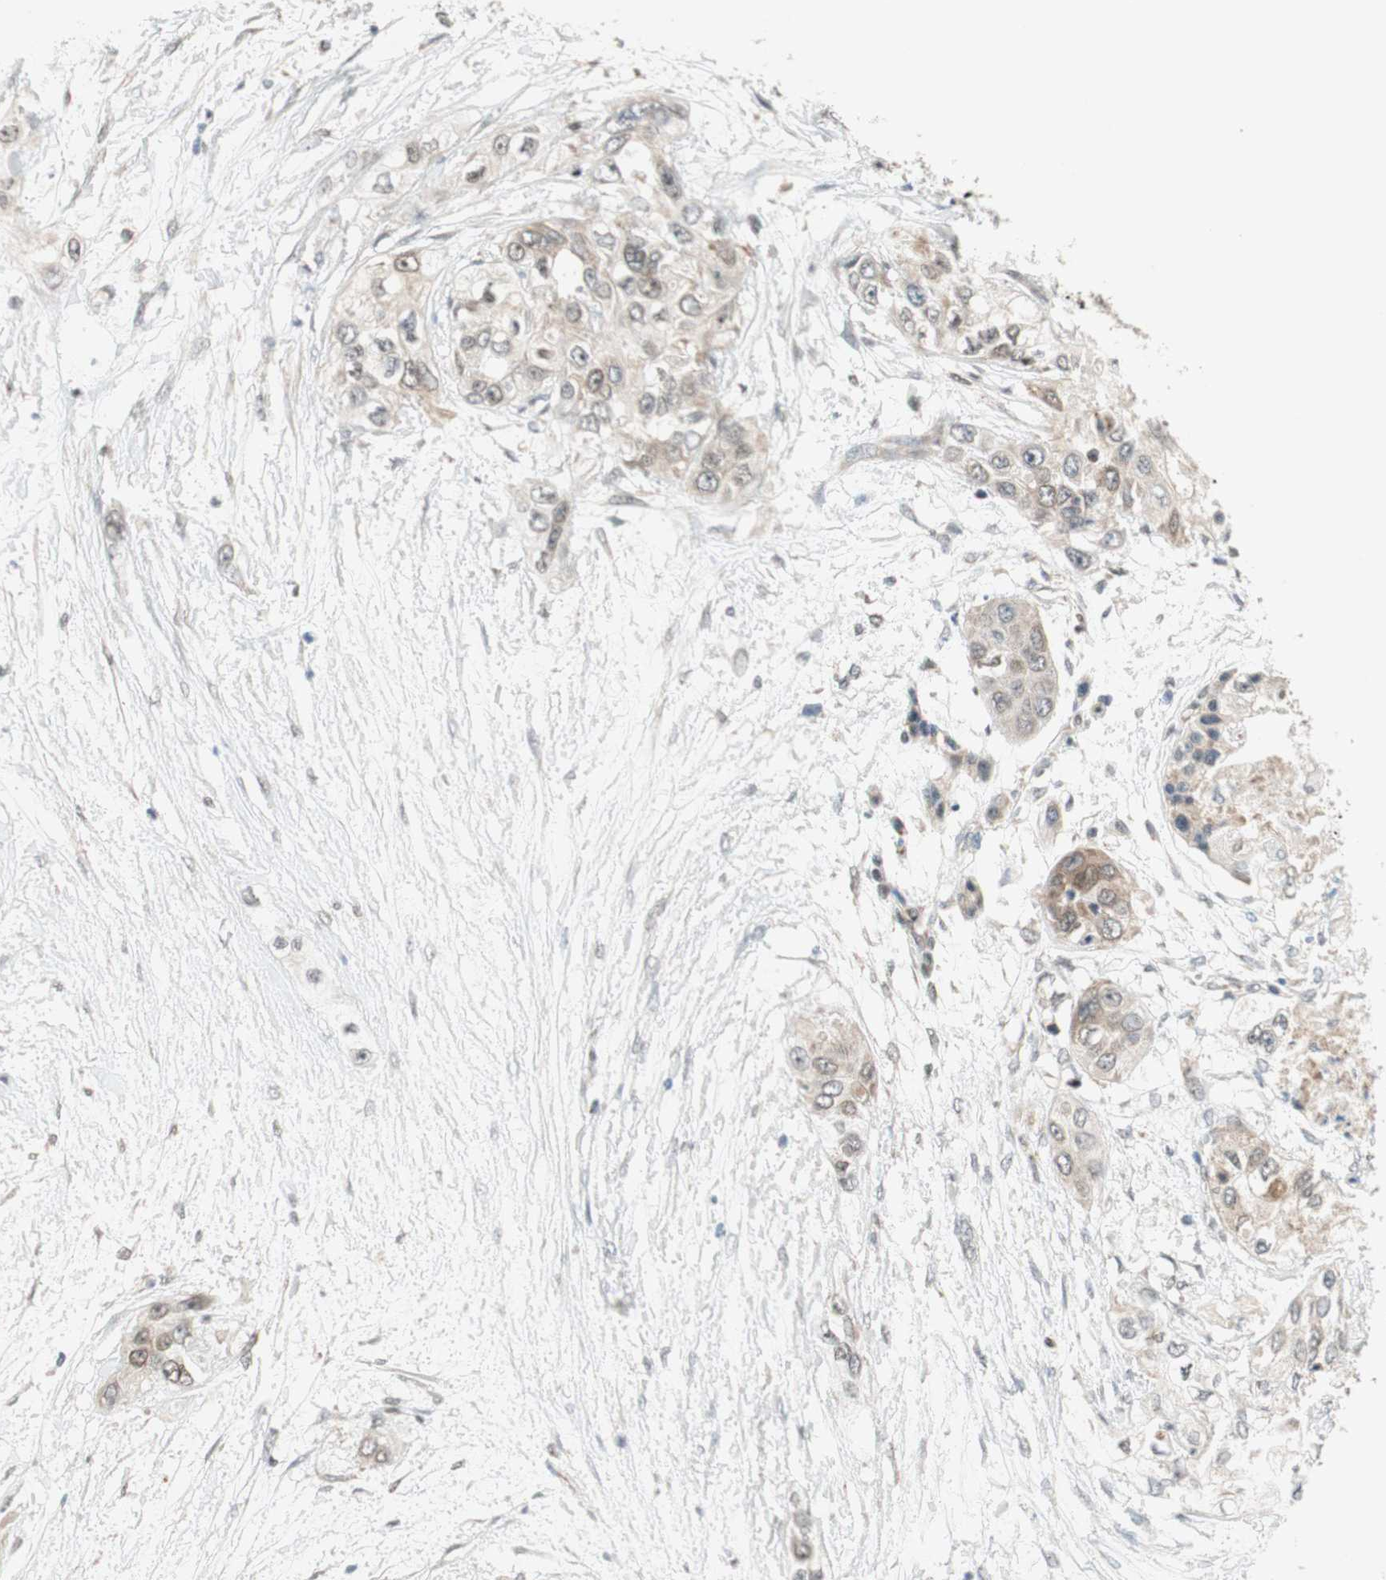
{"staining": {"intensity": "weak", "quantity": "25%-75%", "location": "cytoplasmic/membranous"}, "tissue": "pancreatic cancer", "cell_type": "Tumor cells", "image_type": "cancer", "snomed": [{"axis": "morphology", "description": "Adenocarcinoma, NOS"}, {"axis": "topography", "description": "Pancreas"}], "caption": "Tumor cells demonstrate weak cytoplasmic/membranous staining in approximately 25%-75% of cells in adenocarcinoma (pancreatic).", "gene": "DNMT3A", "patient": {"sex": "female", "age": 70}}